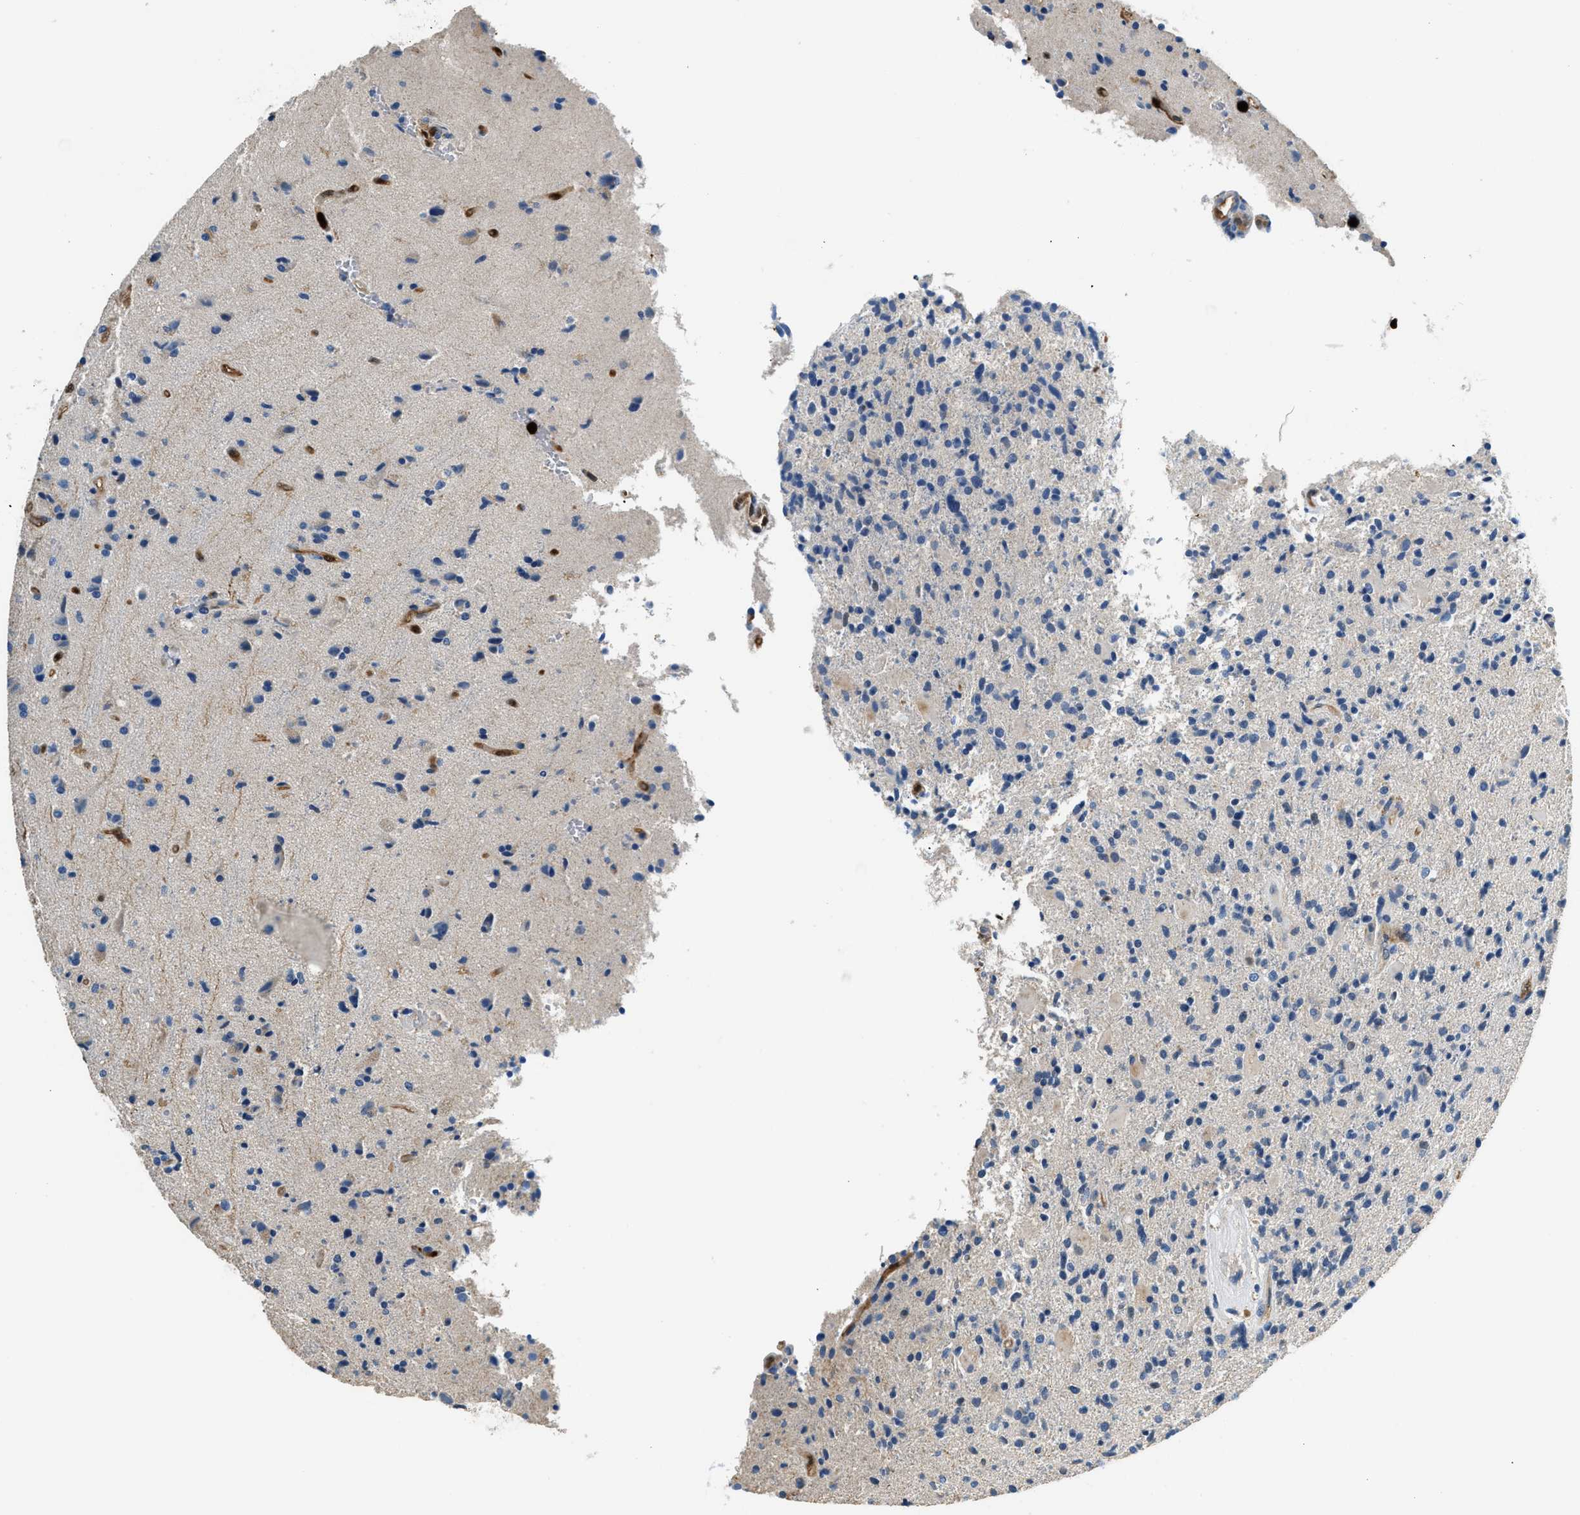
{"staining": {"intensity": "negative", "quantity": "none", "location": "none"}, "tissue": "glioma", "cell_type": "Tumor cells", "image_type": "cancer", "snomed": [{"axis": "morphology", "description": "Glioma, malignant, High grade"}, {"axis": "topography", "description": "Brain"}], "caption": "Immunohistochemistry image of human glioma stained for a protein (brown), which shows no staining in tumor cells.", "gene": "ANXA3", "patient": {"sex": "male", "age": 72}}